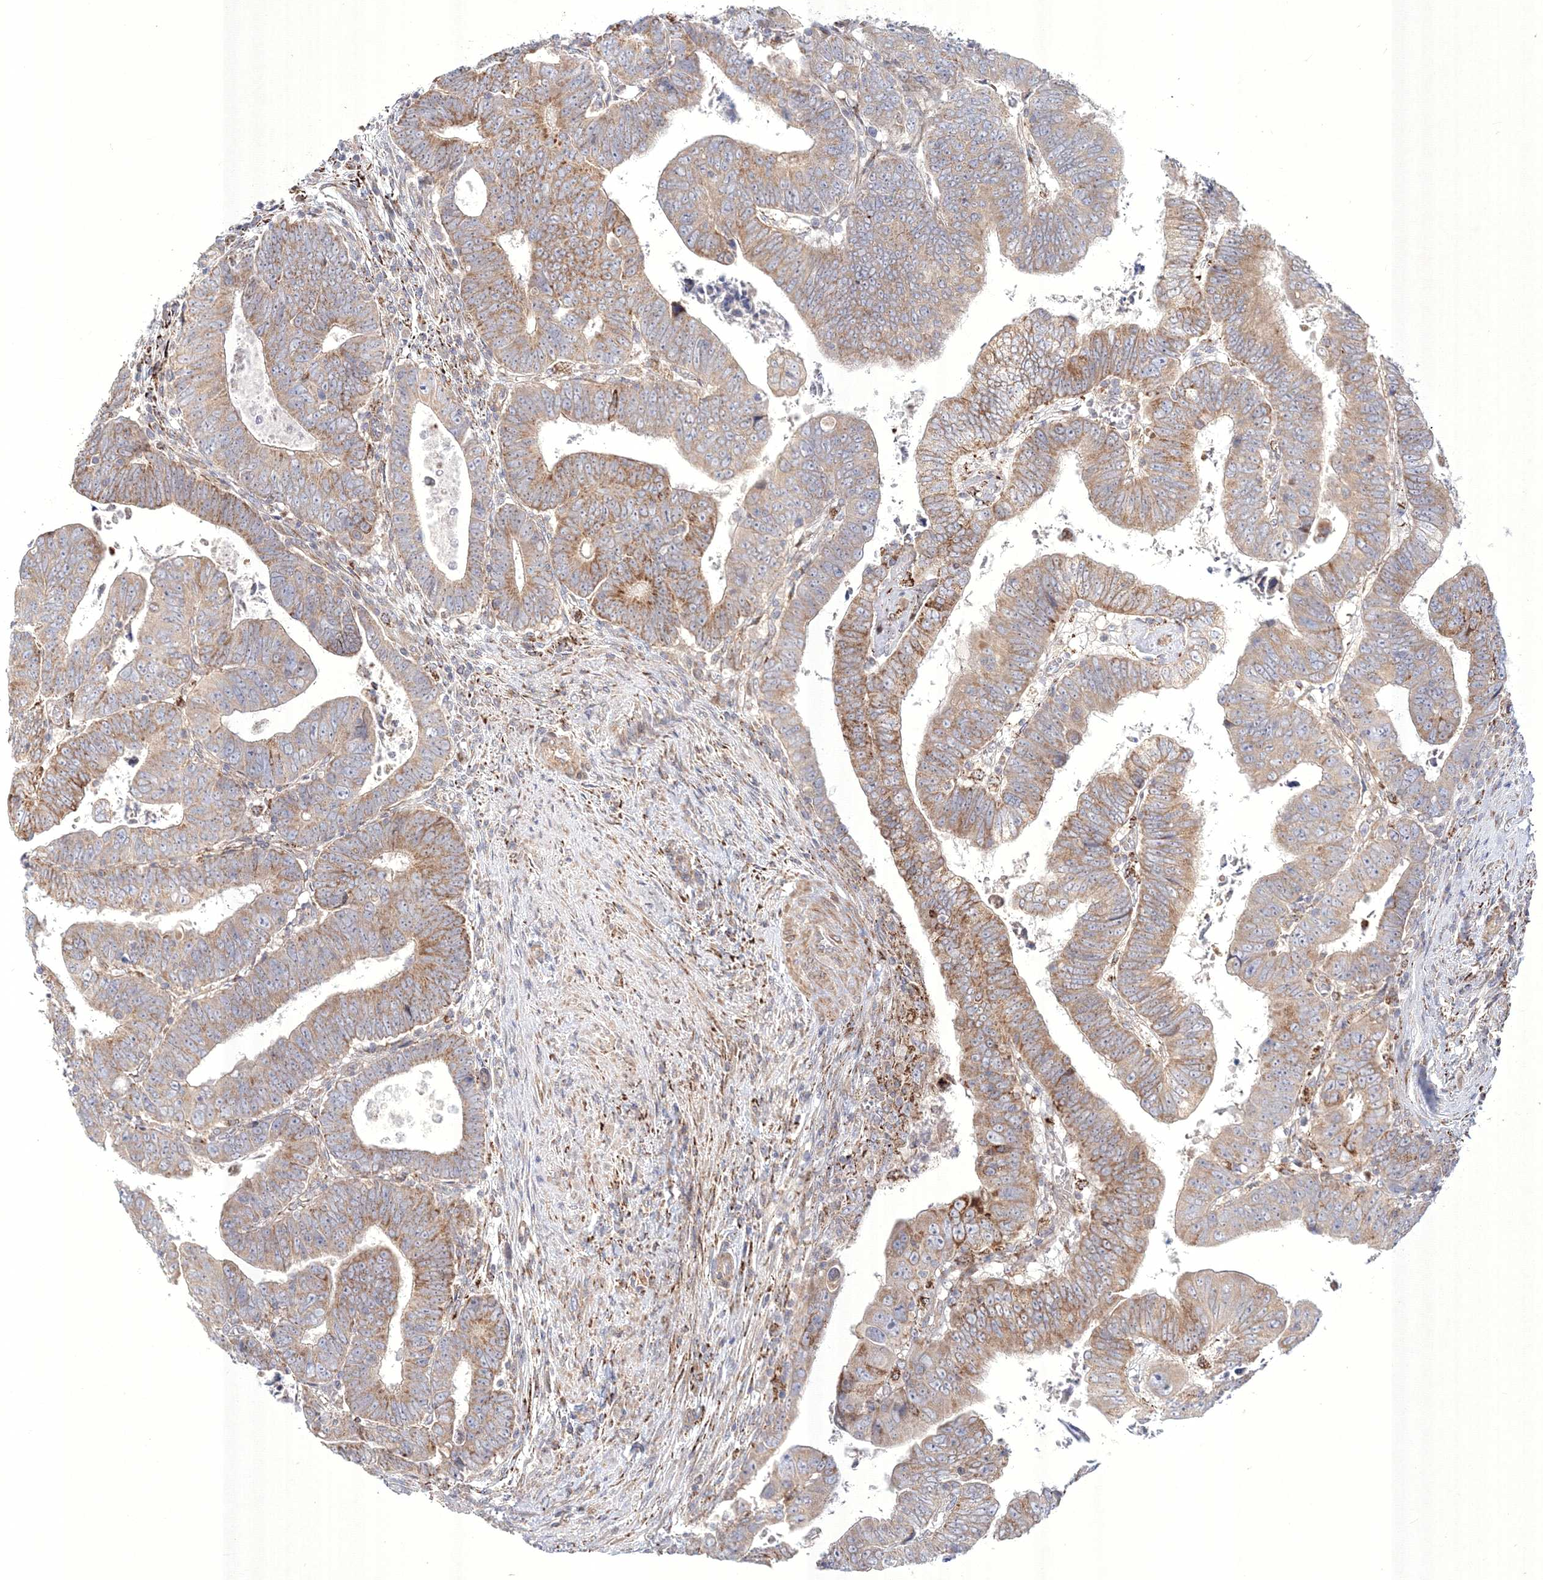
{"staining": {"intensity": "moderate", "quantity": "25%-75%", "location": "cytoplasmic/membranous"}, "tissue": "colorectal cancer", "cell_type": "Tumor cells", "image_type": "cancer", "snomed": [{"axis": "morphology", "description": "Normal tissue, NOS"}, {"axis": "morphology", "description": "Adenocarcinoma, NOS"}, {"axis": "topography", "description": "Rectum"}], "caption": "DAB (3,3'-diaminobenzidine) immunohistochemical staining of adenocarcinoma (colorectal) demonstrates moderate cytoplasmic/membranous protein expression in approximately 25%-75% of tumor cells.", "gene": "WDR49", "patient": {"sex": "female", "age": 65}}